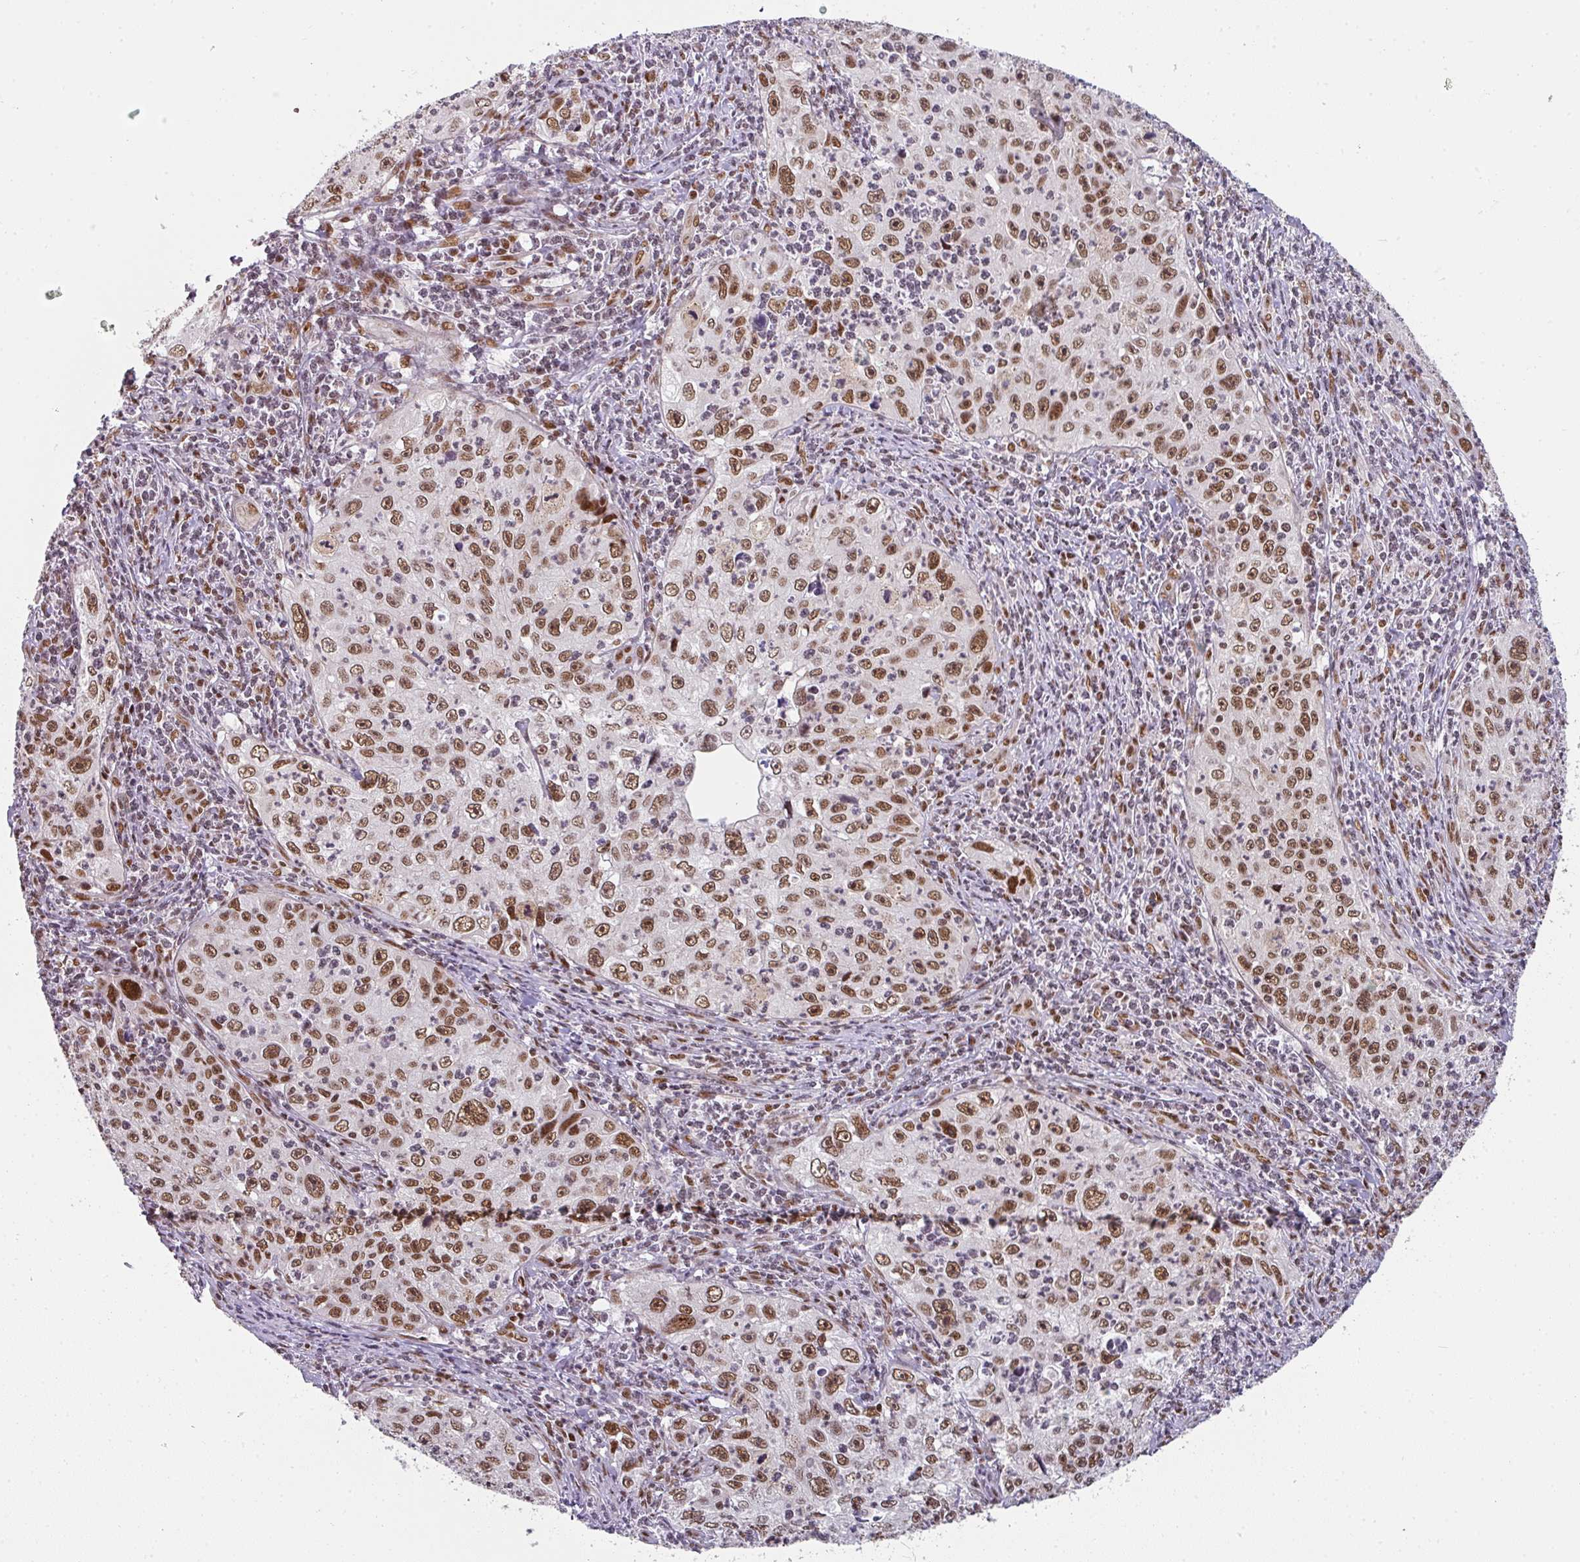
{"staining": {"intensity": "strong", "quantity": ">75%", "location": "nuclear"}, "tissue": "cervical cancer", "cell_type": "Tumor cells", "image_type": "cancer", "snomed": [{"axis": "morphology", "description": "Squamous cell carcinoma, NOS"}, {"axis": "topography", "description": "Cervix"}], "caption": "Immunohistochemistry image of neoplastic tissue: human cervical squamous cell carcinoma stained using immunohistochemistry (IHC) displays high levels of strong protein expression localized specifically in the nuclear of tumor cells, appearing as a nuclear brown color.", "gene": "NCOA5", "patient": {"sex": "female", "age": 30}}